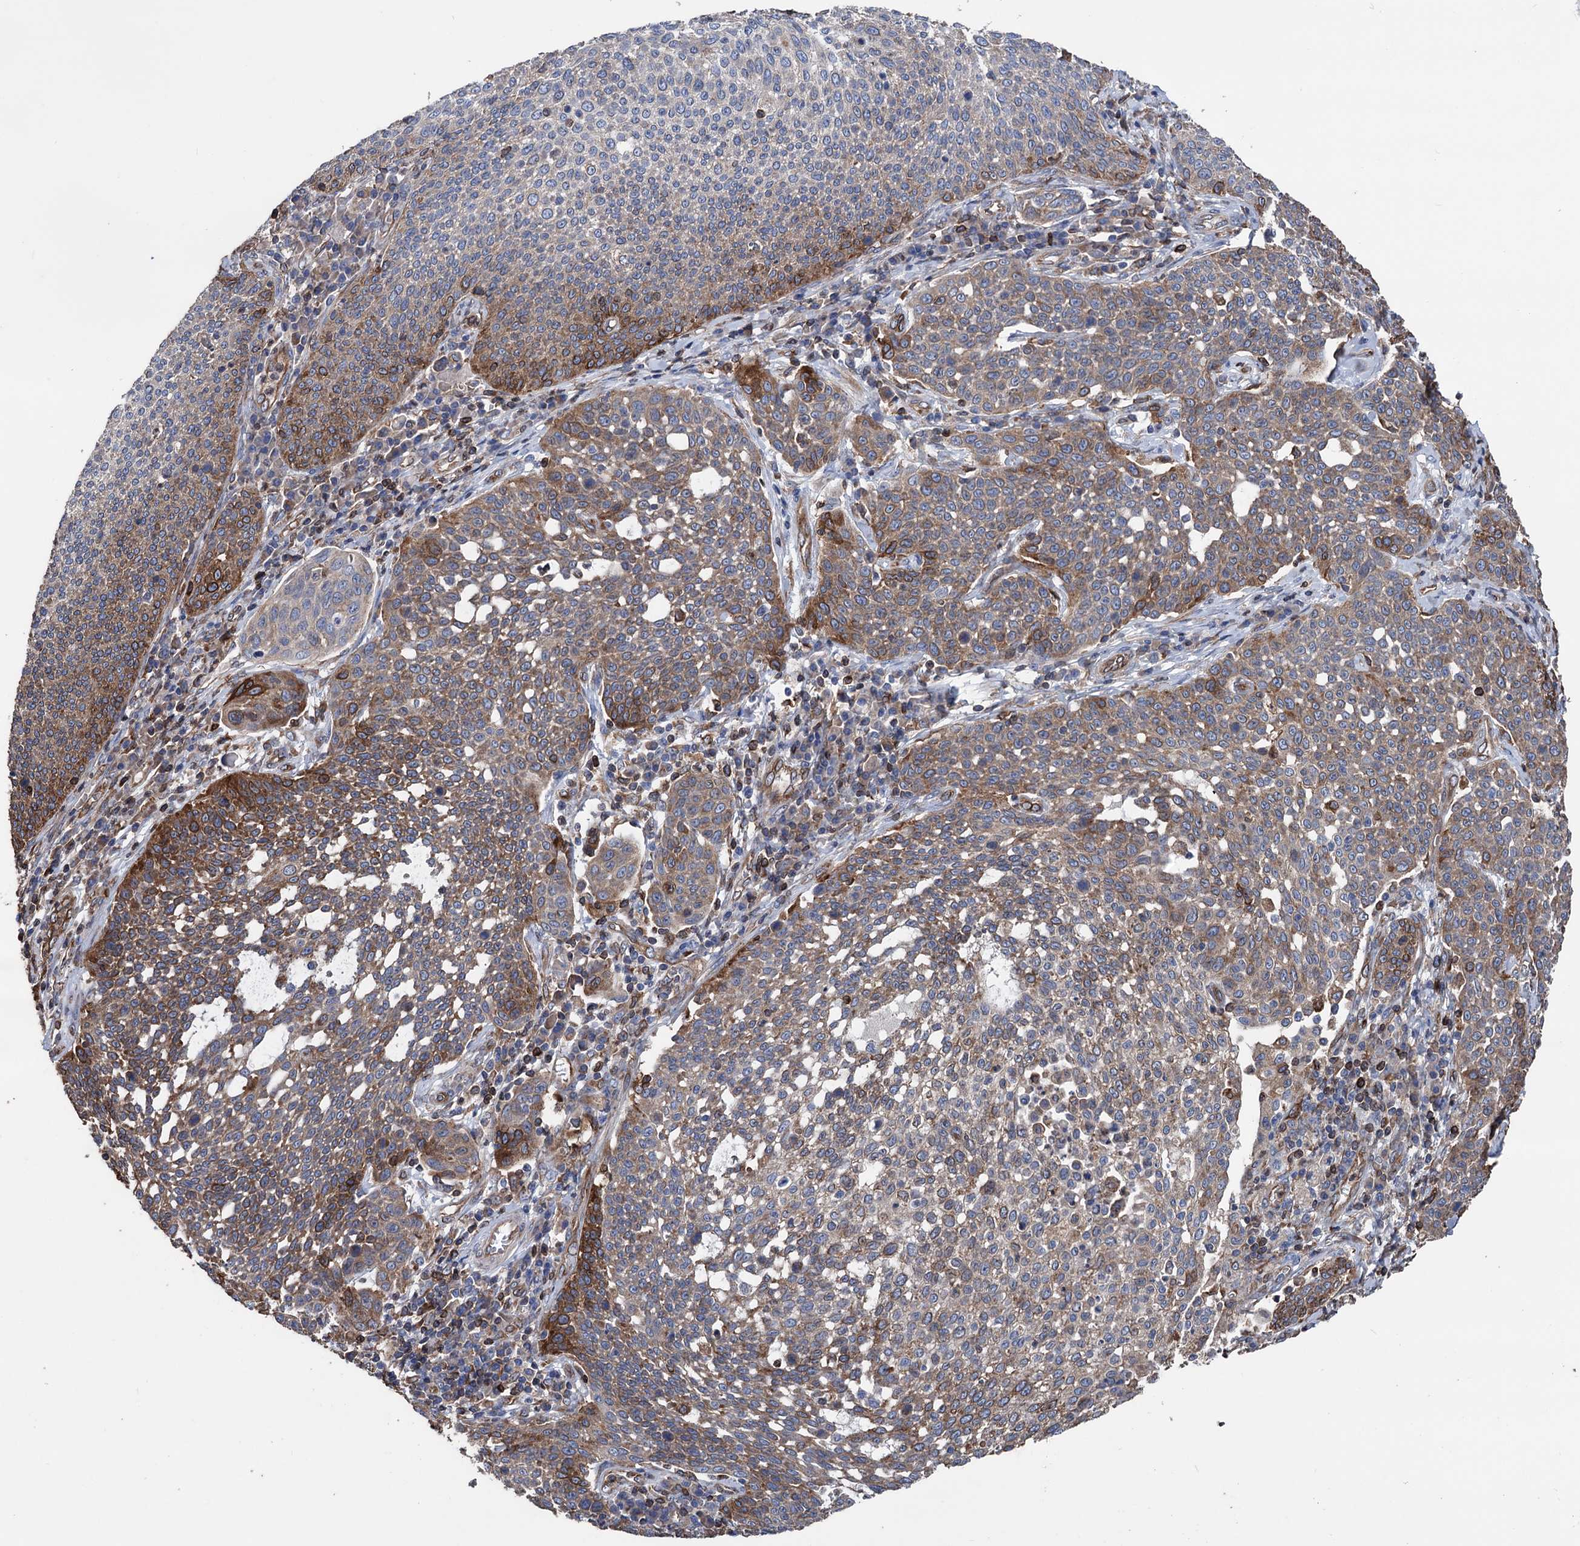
{"staining": {"intensity": "strong", "quantity": "<25%", "location": "cytoplasmic/membranous"}, "tissue": "cervical cancer", "cell_type": "Tumor cells", "image_type": "cancer", "snomed": [{"axis": "morphology", "description": "Squamous cell carcinoma, NOS"}, {"axis": "topography", "description": "Cervix"}], "caption": "A high-resolution micrograph shows IHC staining of cervical squamous cell carcinoma, which exhibits strong cytoplasmic/membranous staining in approximately <25% of tumor cells.", "gene": "STING1", "patient": {"sex": "female", "age": 34}}